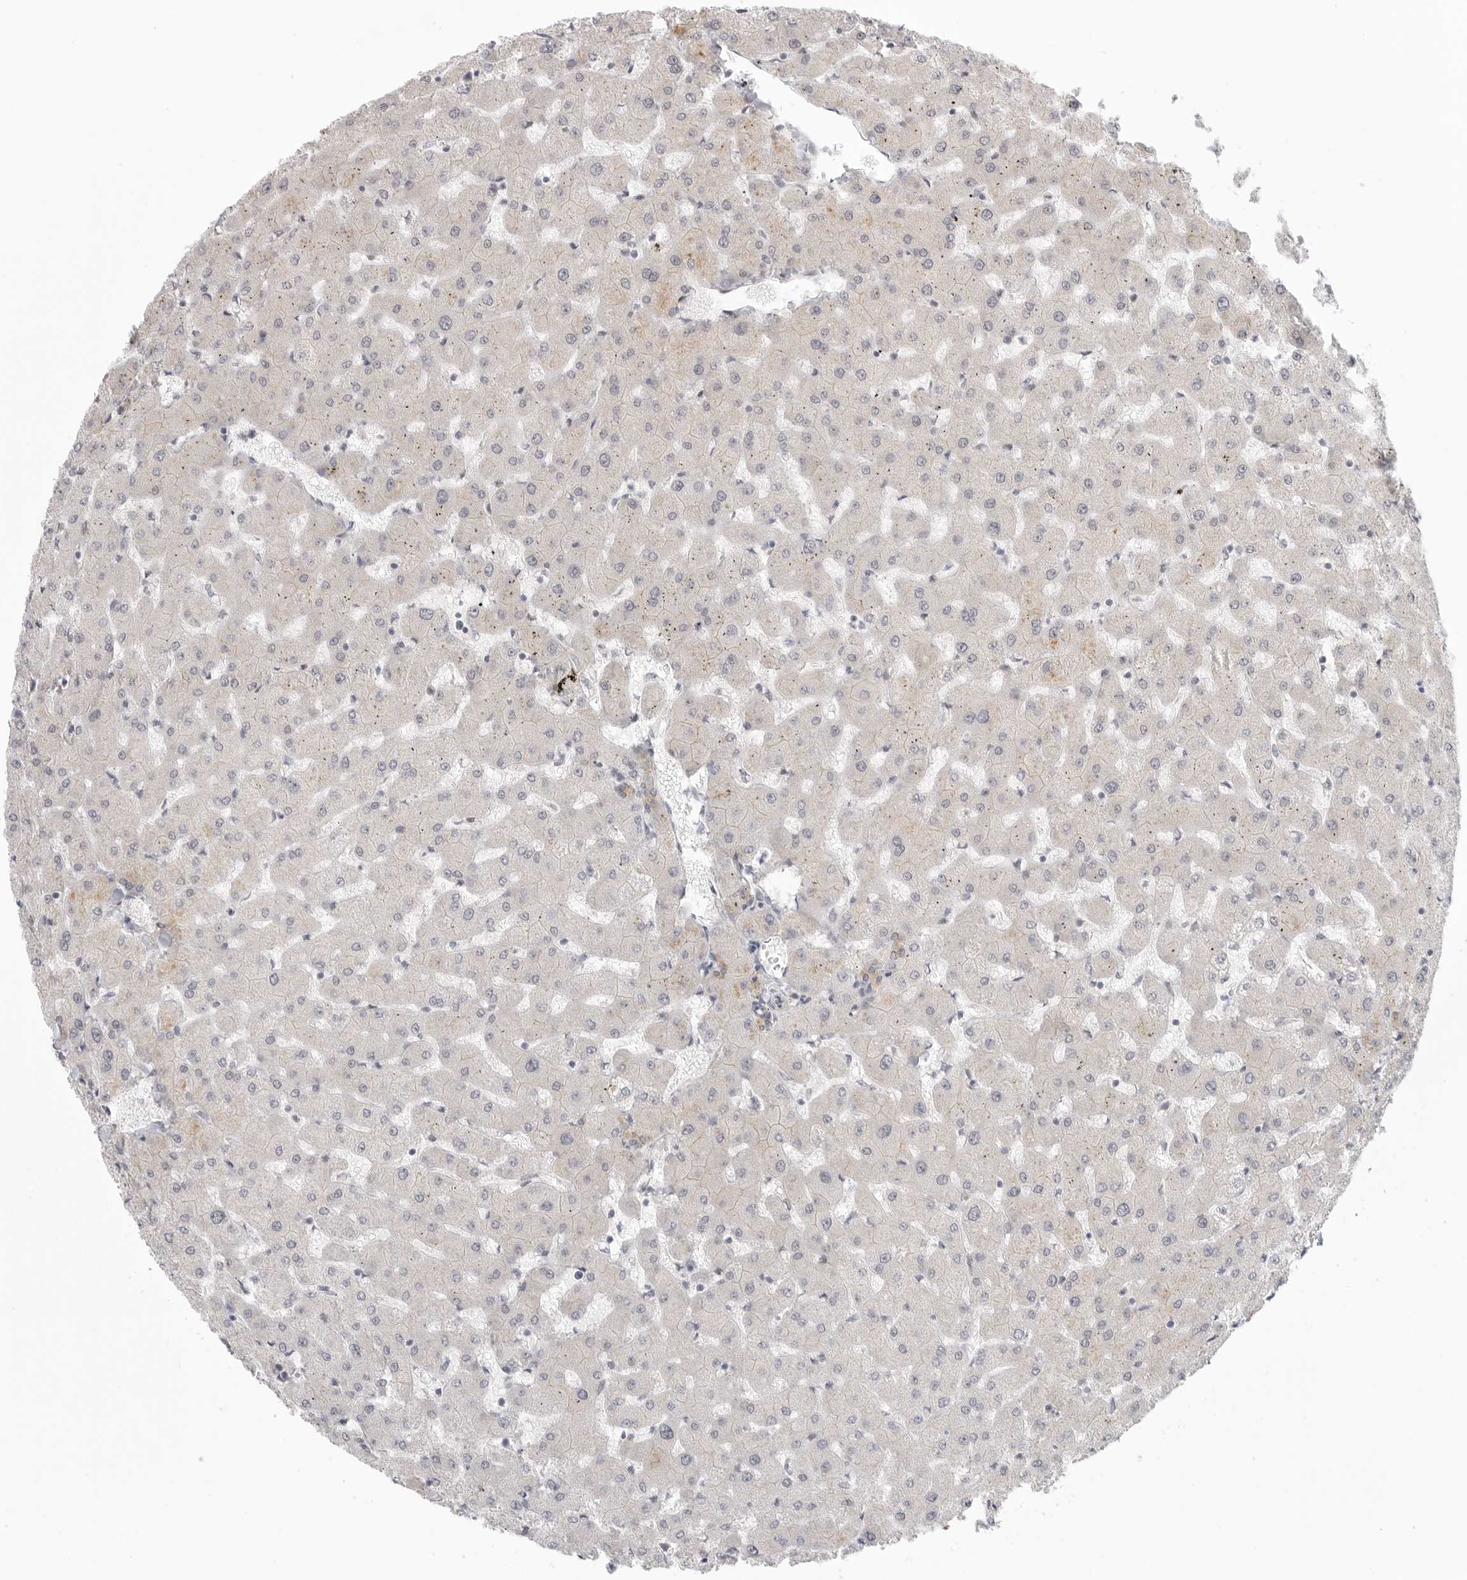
{"staining": {"intensity": "weak", "quantity": ">75%", "location": "cytoplasmic/membranous"}, "tissue": "liver", "cell_type": "Cholangiocytes", "image_type": "normal", "snomed": [{"axis": "morphology", "description": "Normal tissue, NOS"}, {"axis": "topography", "description": "Liver"}], "caption": "High-magnification brightfield microscopy of benign liver stained with DAB (brown) and counterstained with hematoxylin (blue). cholangiocytes exhibit weak cytoplasmic/membranous staining is appreciated in about>75% of cells.", "gene": "ATOH7", "patient": {"sex": "female", "age": 63}}